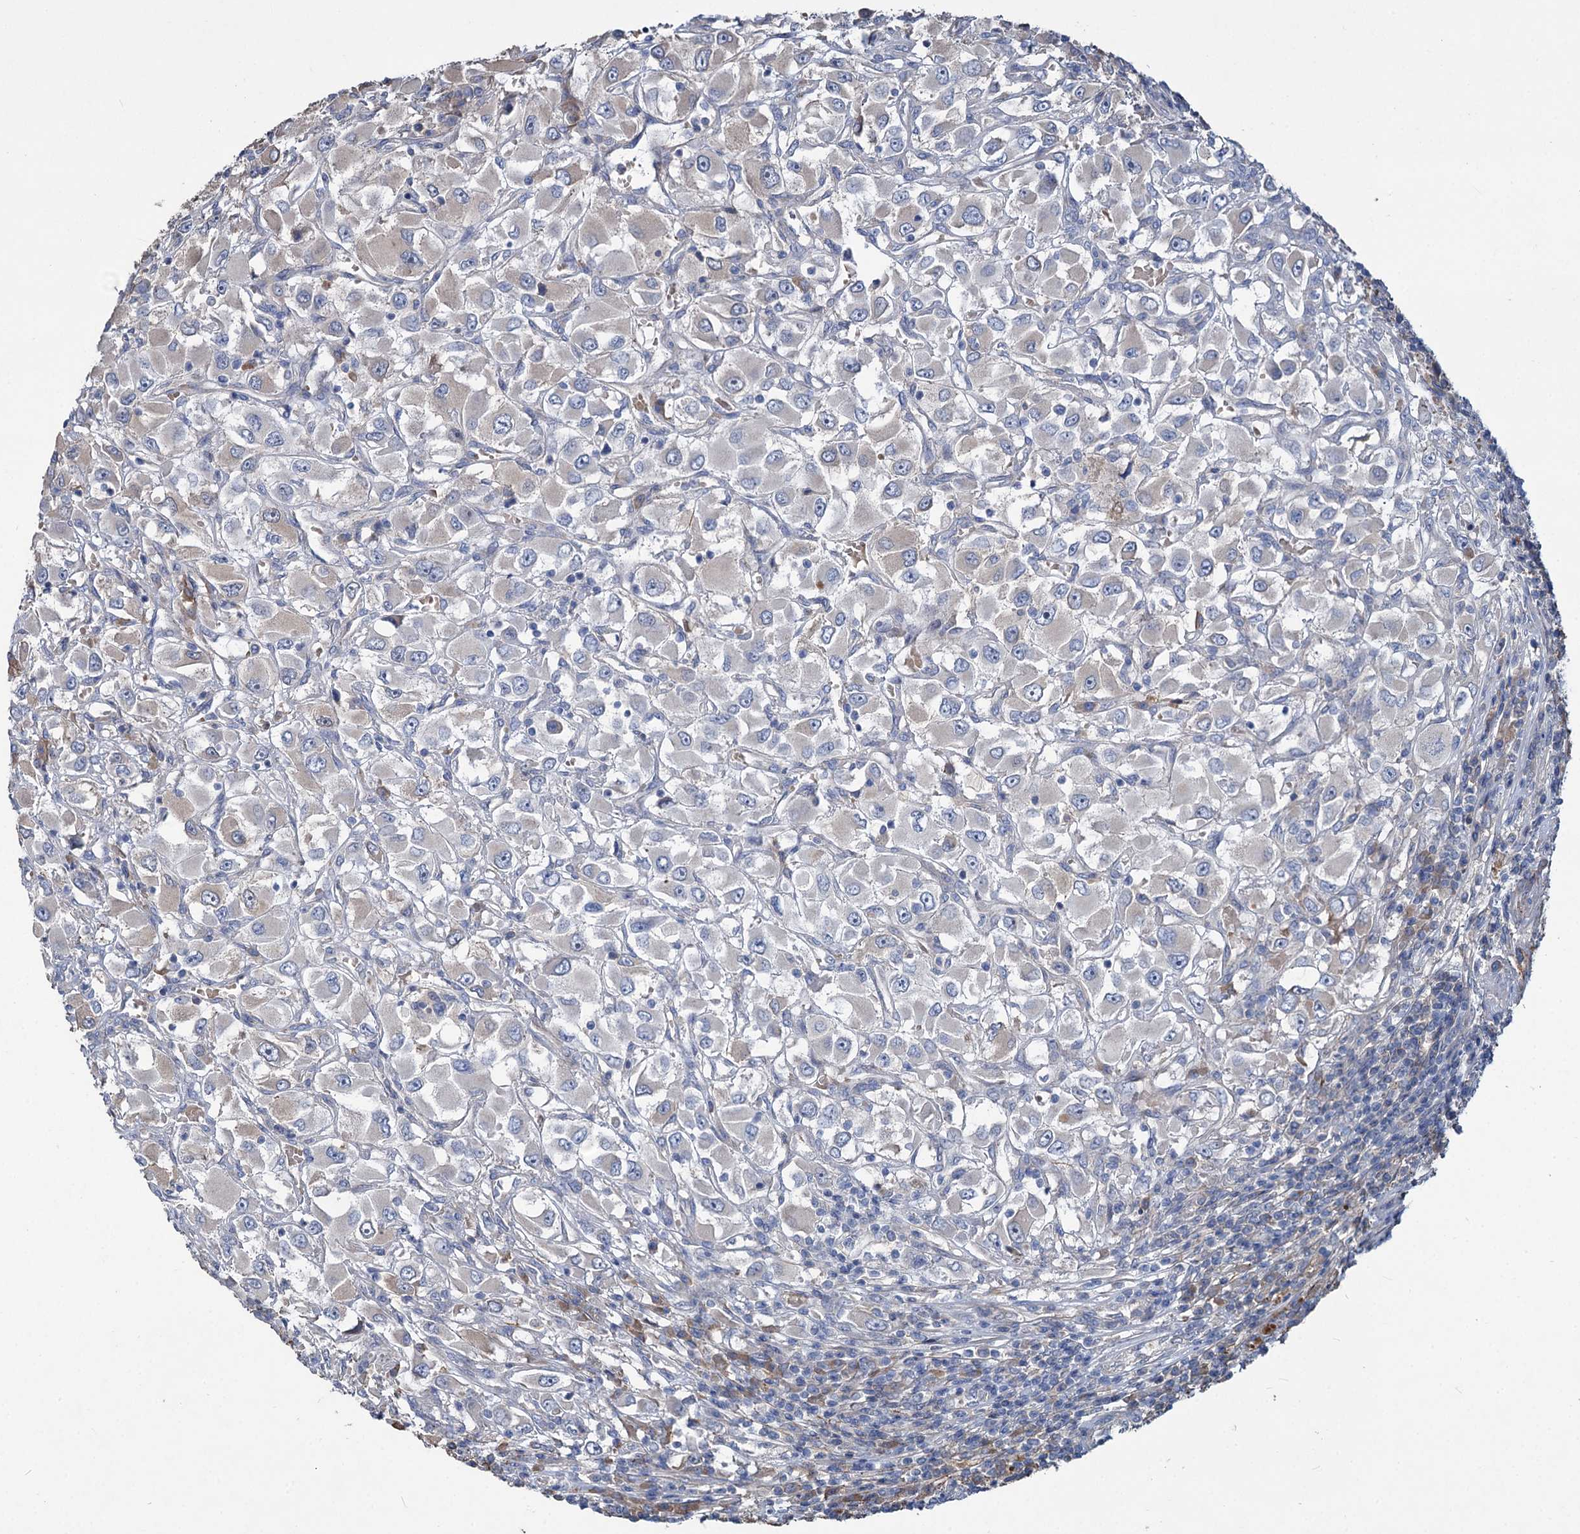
{"staining": {"intensity": "negative", "quantity": "none", "location": "none"}, "tissue": "renal cancer", "cell_type": "Tumor cells", "image_type": "cancer", "snomed": [{"axis": "morphology", "description": "Adenocarcinoma, NOS"}, {"axis": "topography", "description": "Kidney"}], "caption": "High magnification brightfield microscopy of adenocarcinoma (renal) stained with DAB (brown) and counterstained with hematoxylin (blue): tumor cells show no significant positivity.", "gene": "URAD", "patient": {"sex": "female", "age": 52}}